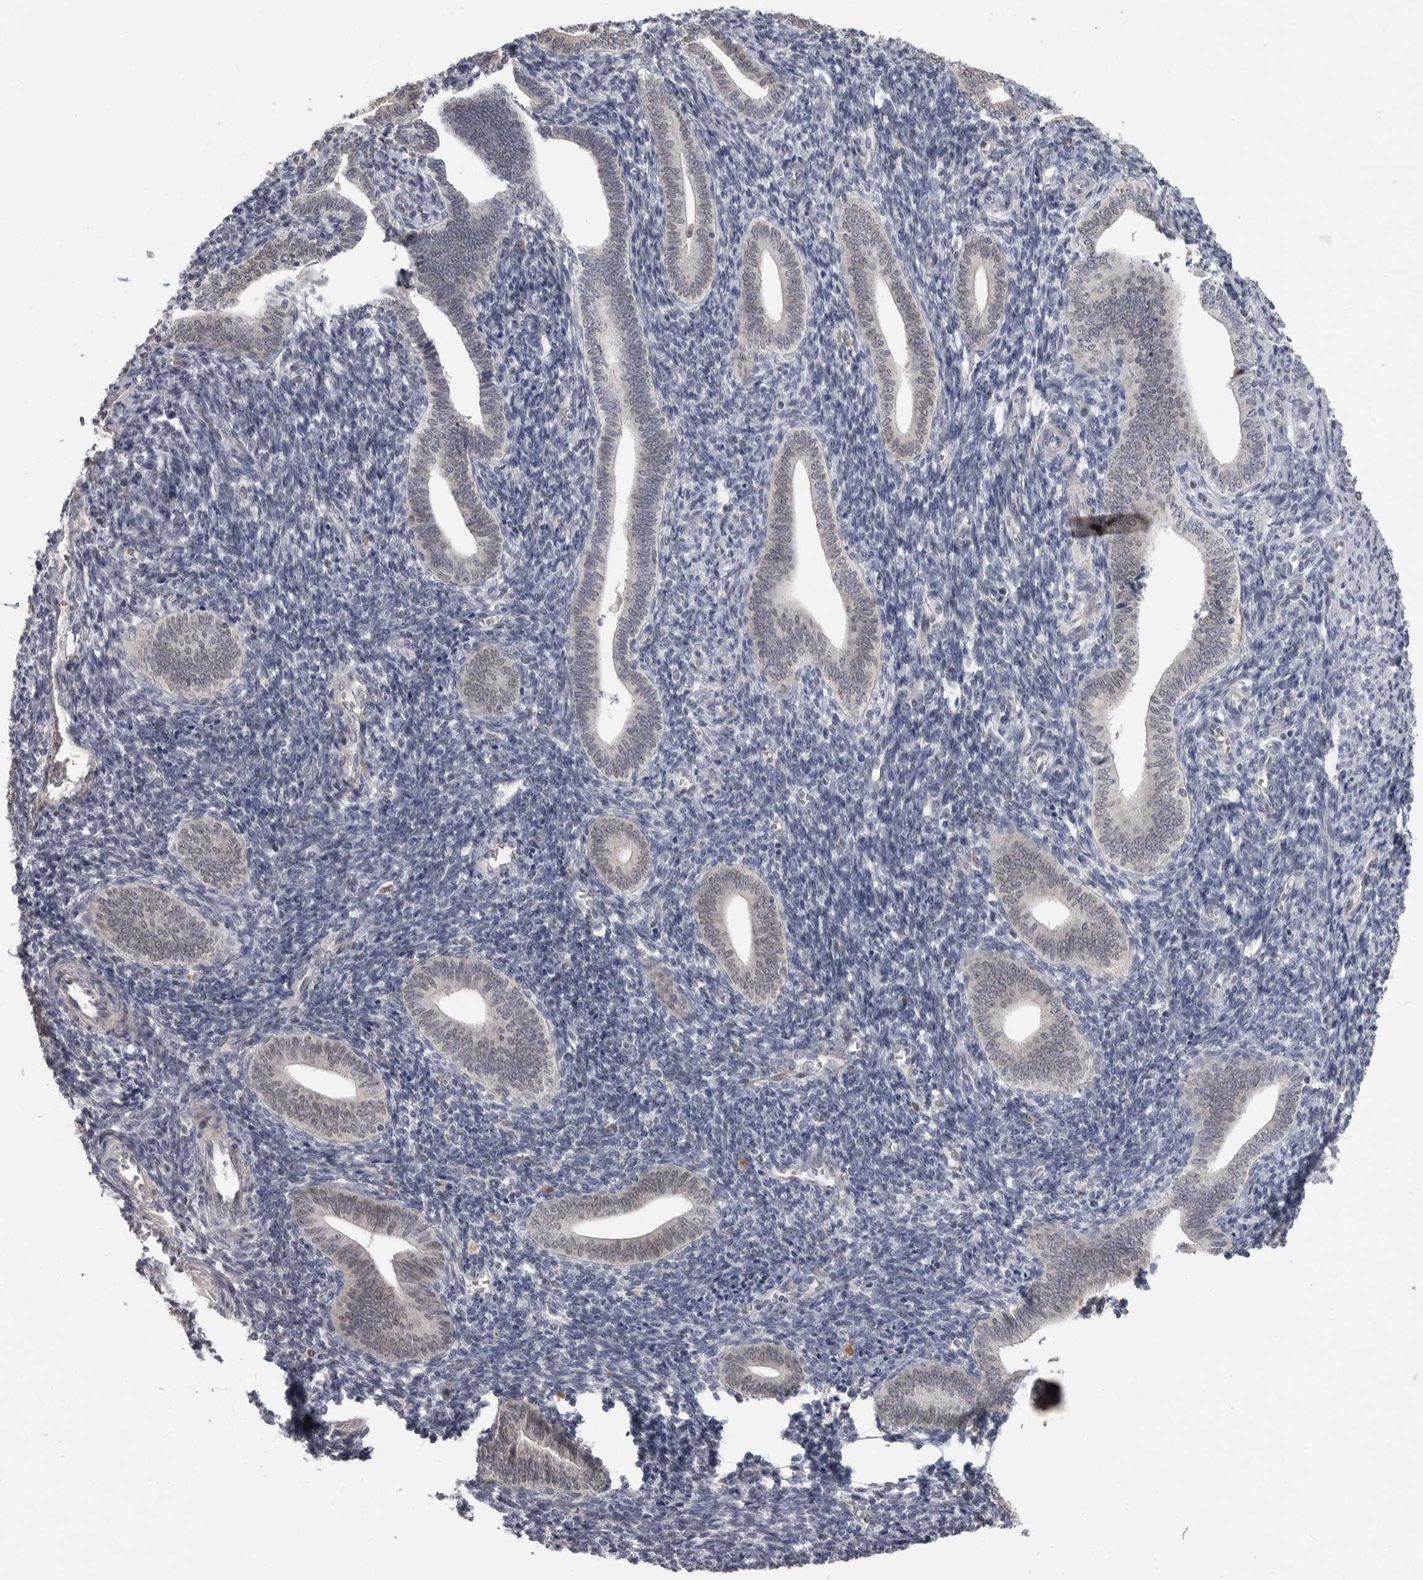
{"staining": {"intensity": "negative", "quantity": "none", "location": "none"}, "tissue": "endometrium", "cell_type": "Cells in endometrial stroma", "image_type": "normal", "snomed": [{"axis": "morphology", "description": "Normal tissue, NOS"}, {"axis": "topography", "description": "Uterus"}, {"axis": "topography", "description": "Endometrium"}], "caption": "This histopathology image is of normal endometrium stained with immunohistochemistry to label a protein in brown with the nuclei are counter-stained blue. There is no staining in cells in endometrial stroma.", "gene": "PLEKHF1", "patient": {"sex": "female", "age": 33}}